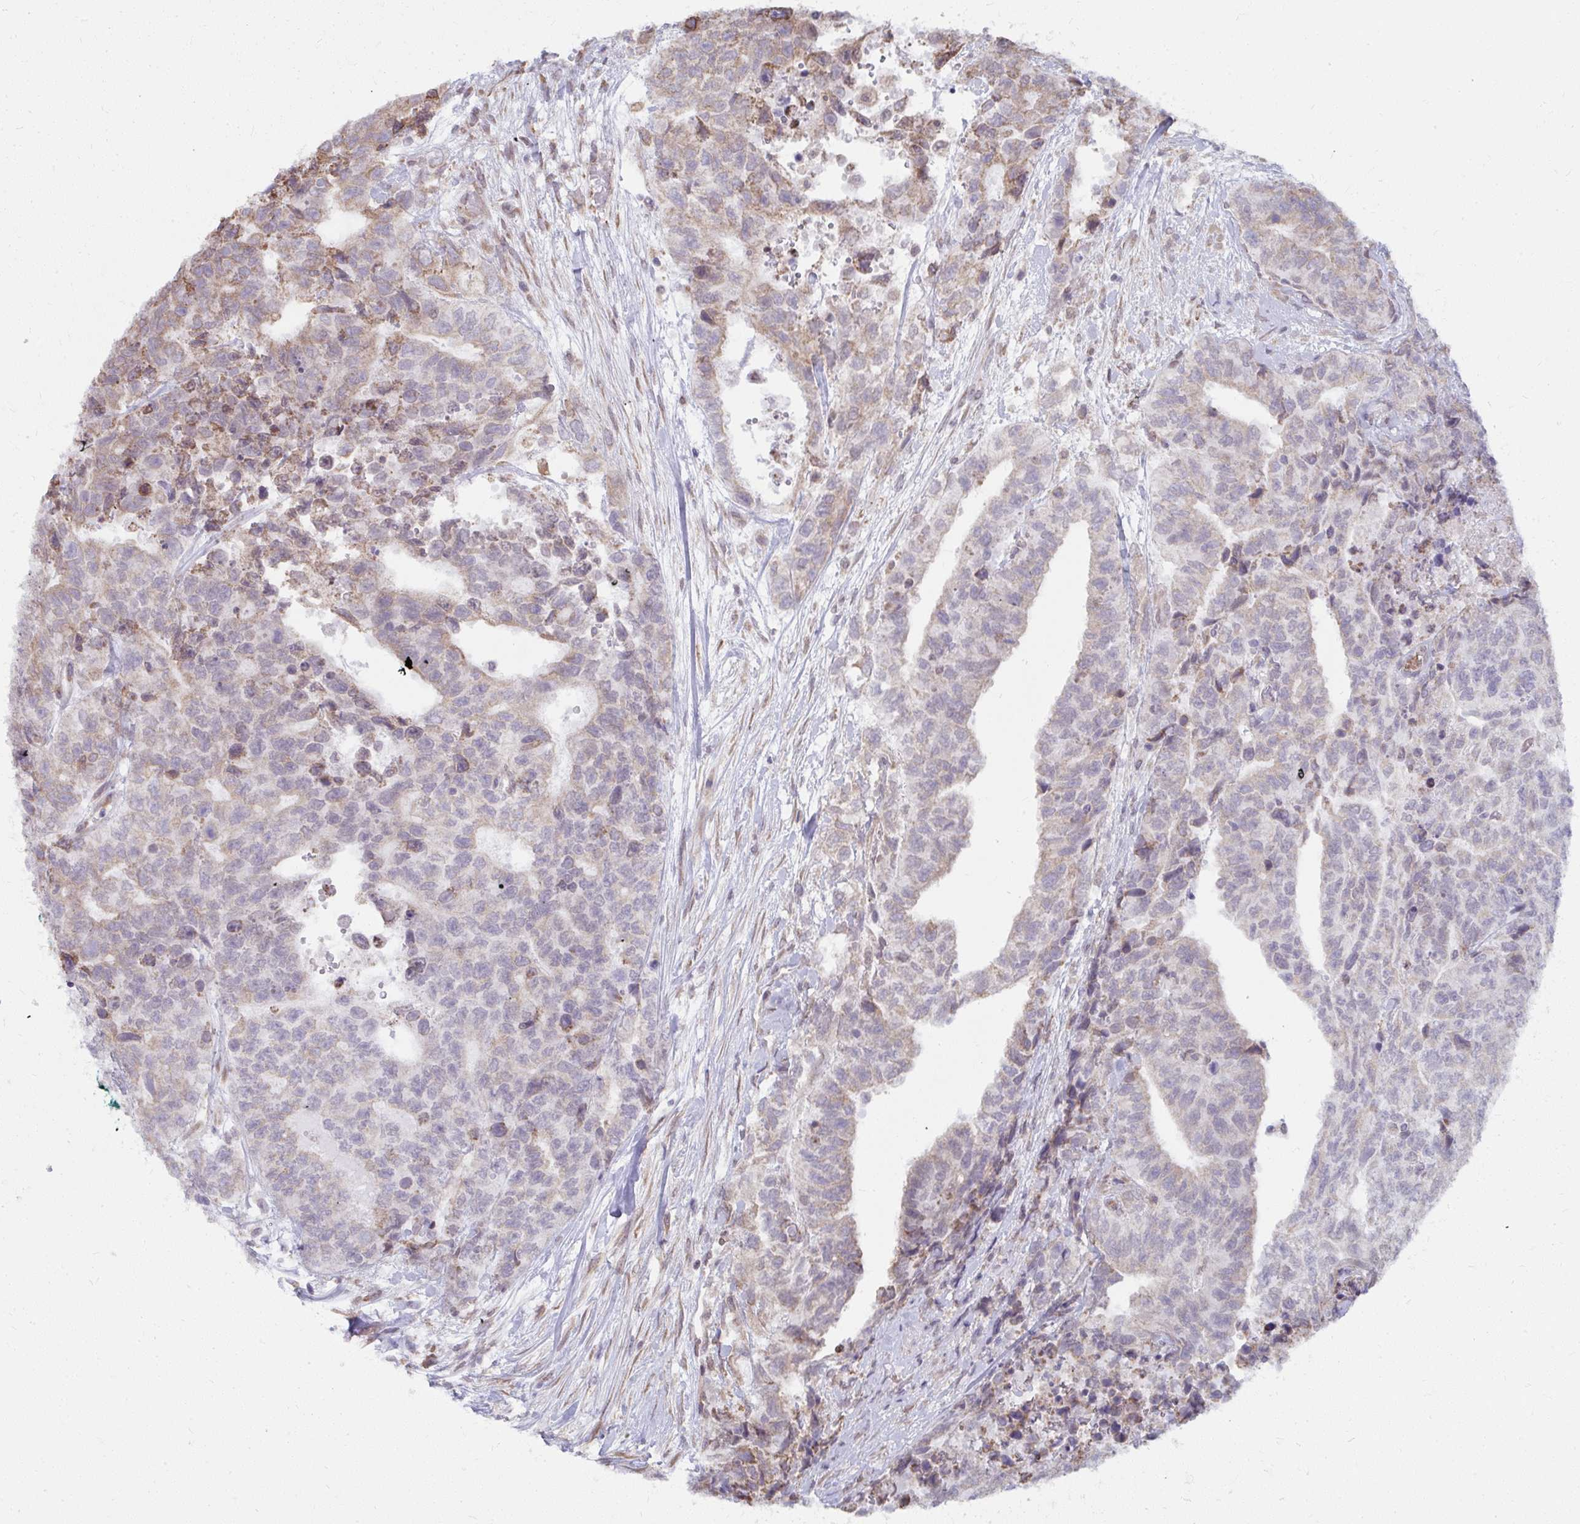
{"staining": {"intensity": "weak", "quantity": "25%-75%", "location": "cytoplasmic/membranous"}, "tissue": "testis cancer", "cell_type": "Tumor cells", "image_type": "cancer", "snomed": [{"axis": "morphology", "description": "Carcinoma, Embryonal, NOS"}, {"axis": "topography", "description": "Testis"}], "caption": "The photomicrograph shows staining of embryonal carcinoma (testis), revealing weak cytoplasmic/membranous protein positivity (brown color) within tumor cells. The staining was performed using DAB to visualize the protein expression in brown, while the nuclei were stained in blue with hematoxylin (Magnification: 20x).", "gene": "NMNAT1", "patient": {"sex": "male", "age": 24}}